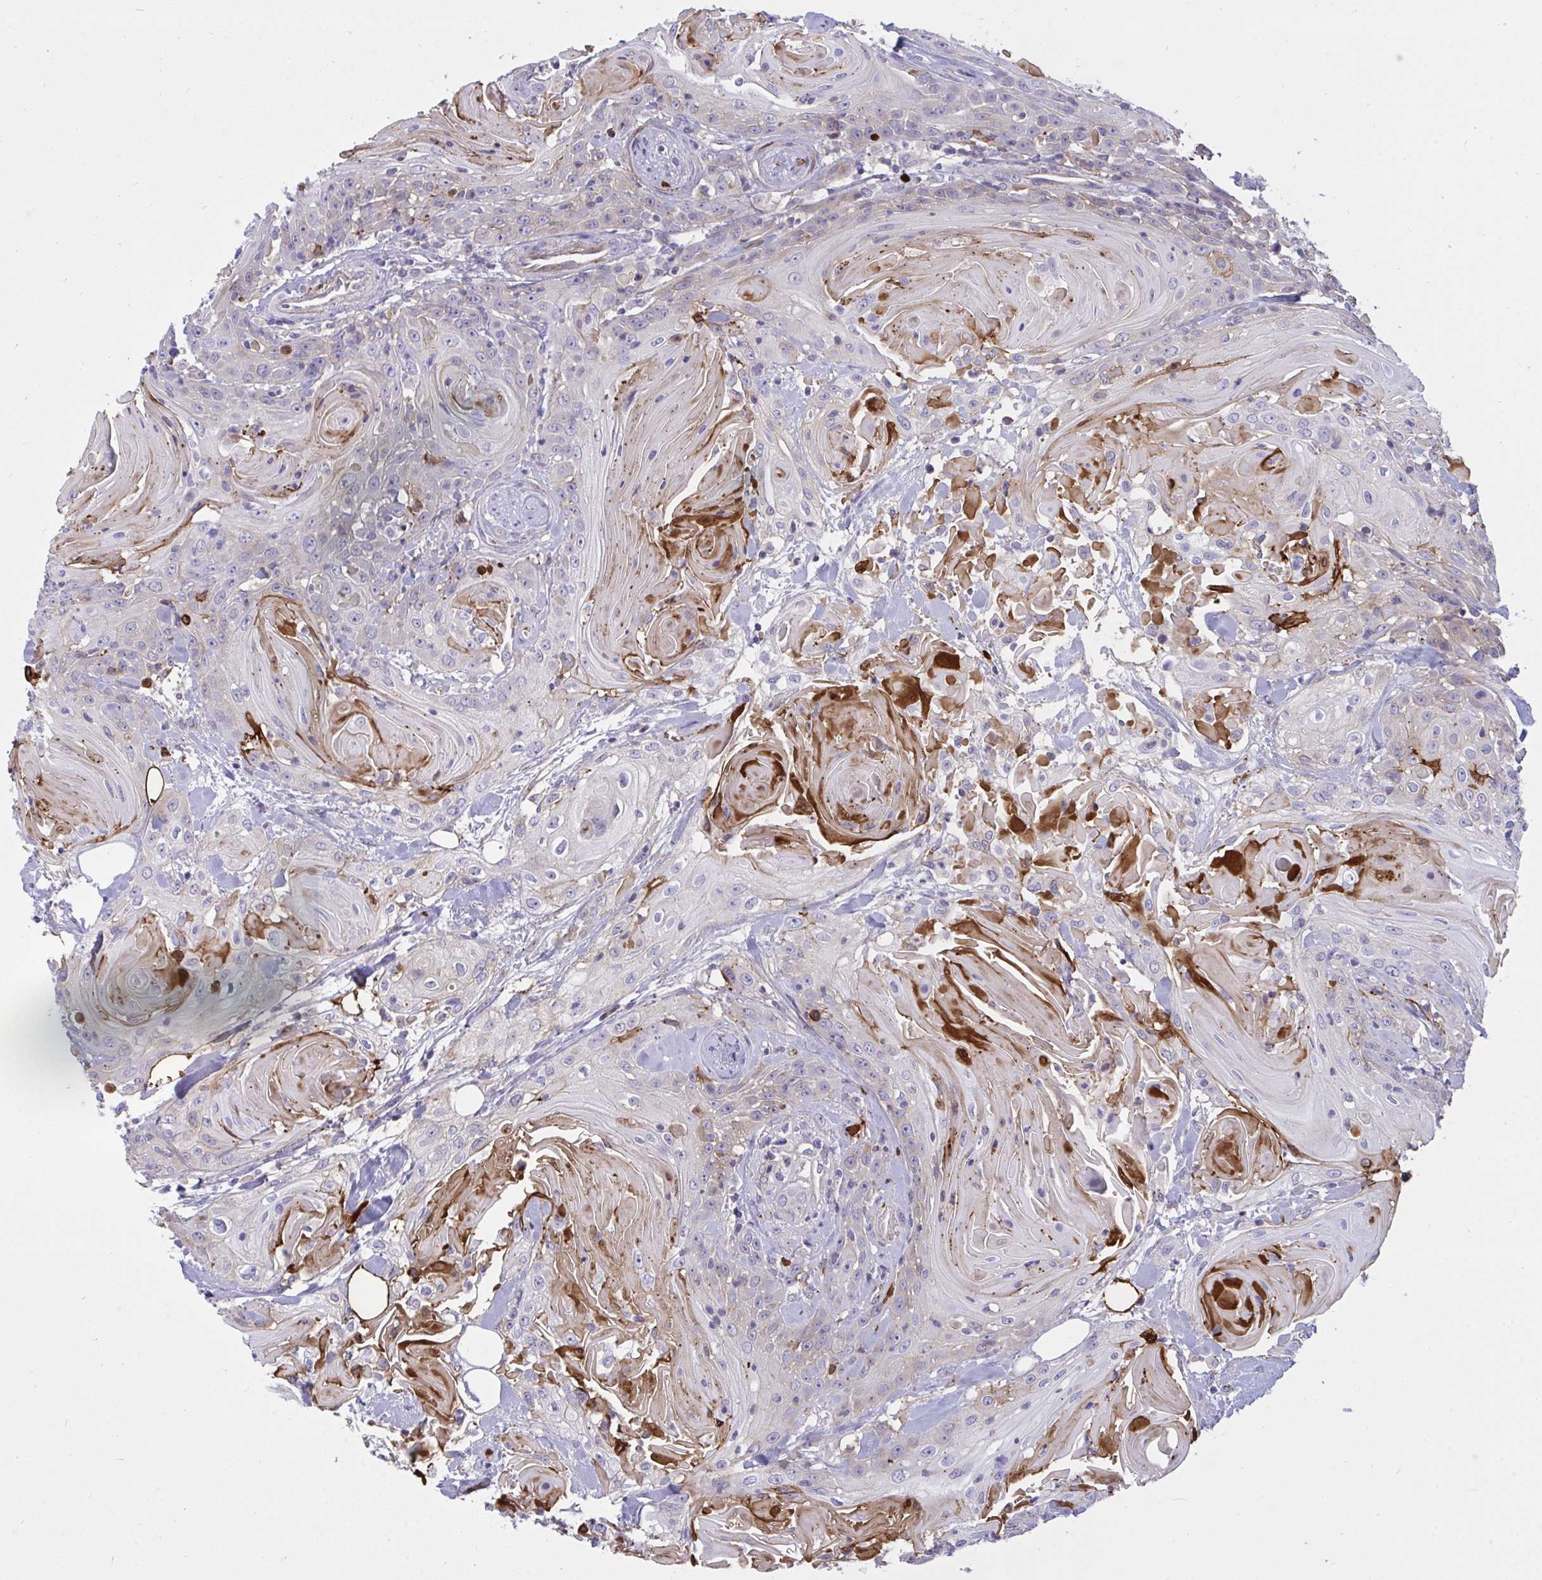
{"staining": {"intensity": "moderate", "quantity": "<25%", "location": "cytoplasmic/membranous"}, "tissue": "head and neck cancer", "cell_type": "Tumor cells", "image_type": "cancer", "snomed": [{"axis": "morphology", "description": "Squamous cell carcinoma, NOS"}, {"axis": "topography", "description": "Head-Neck"}], "caption": "Immunohistochemical staining of human head and neck cancer displays low levels of moderate cytoplasmic/membranous expression in approximately <25% of tumor cells.", "gene": "F2", "patient": {"sex": "female", "age": 84}}